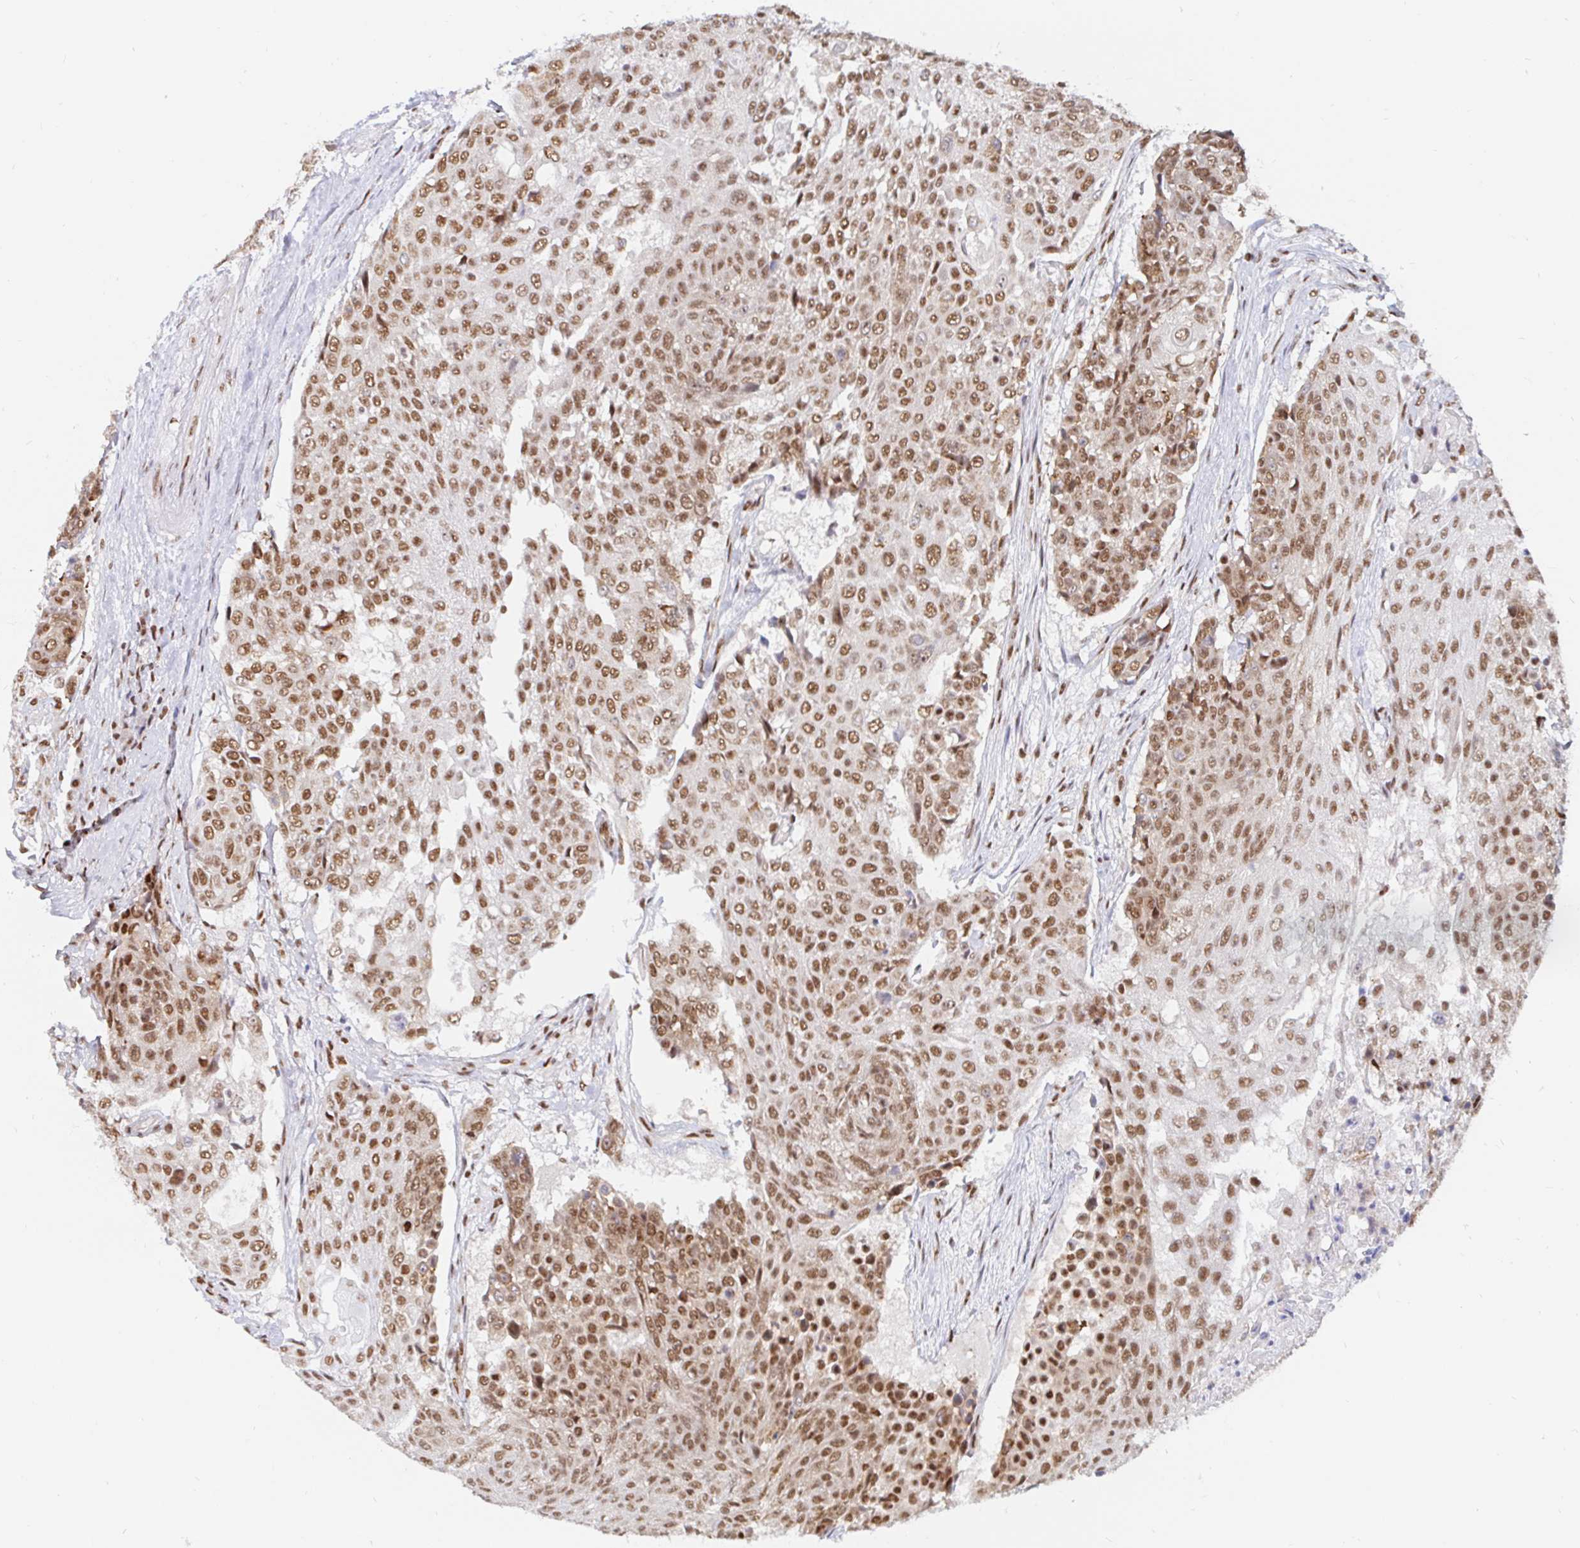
{"staining": {"intensity": "moderate", "quantity": ">75%", "location": "nuclear"}, "tissue": "urothelial cancer", "cell_type": "Tumor cells", "image_type": "cancer", "snomed": [{"axis": "morphology", "description": "Urothelial carcinoma, High grade"}, {"axis": "topography", "description": "Urinary bladder"}], "caption": "The micrograph demonstrates a brown stain indicating the presence of a protein in the nuclear of tumor cells in urothelial cancer. (Stains: DAB in brown, nuclei in blue, Microscopy: brightfield microscopy at high magnification).", "gene": "RBMX", "patient": {"sex": "female", "age": 63}}